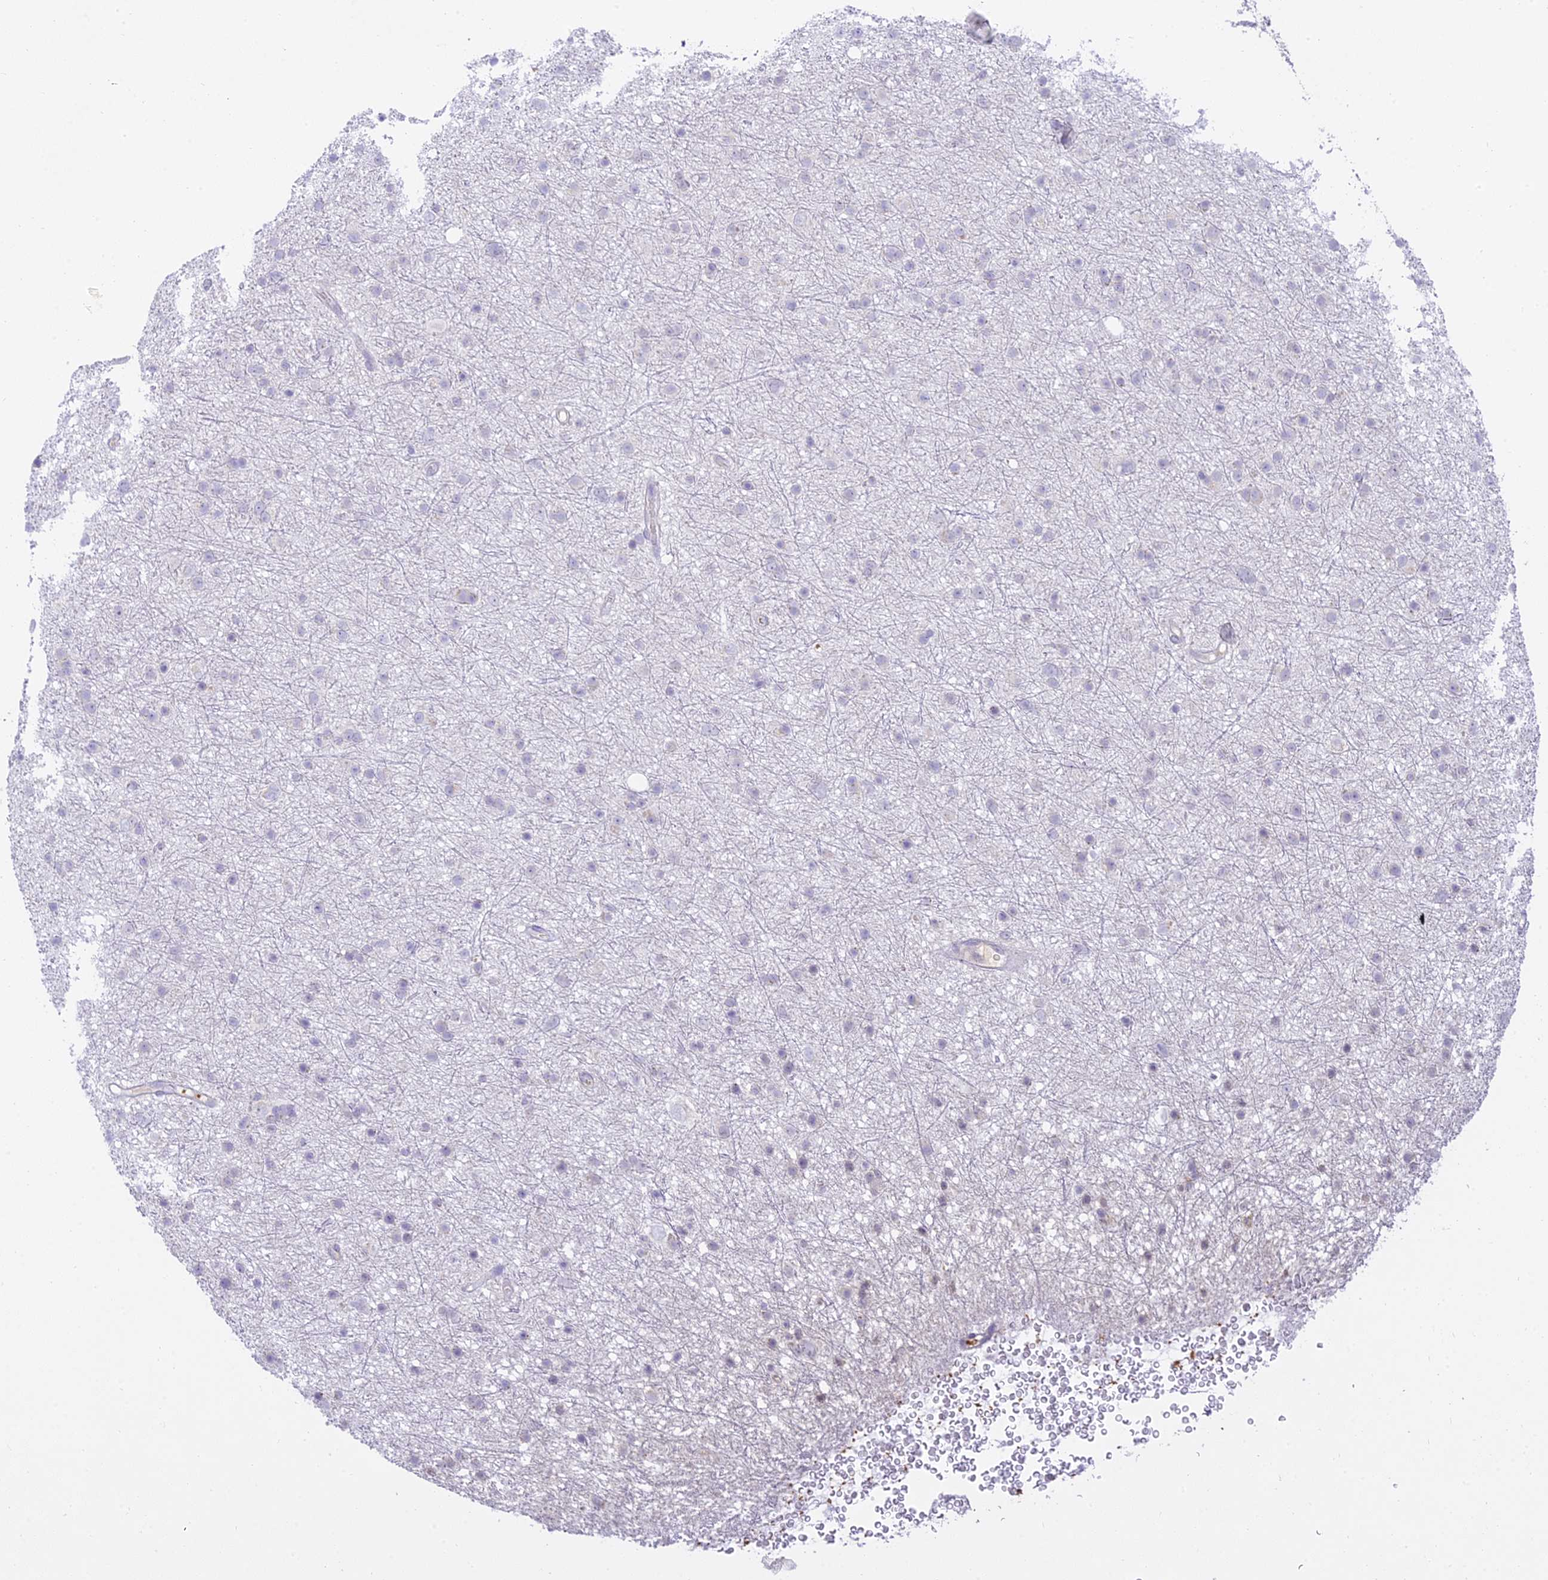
{"staining": {"intensity": "negative", "quantity": "none", "location": "none"}, "tissue": "glioma", "cell_type": "Tumor cells", "image_type": "cancer", "snomed": [{"axis": "morphology", "description": "Glioma, malignant, Low grade"}, {"axis": "topography", "description": "Cerebral cortex"}], "caption": "DAB immunohistochemical staining of glioma reveals no significant expression in tumor cells.", "gene": "TMEM40", "patient": {"sex": "female", "age": 39}}